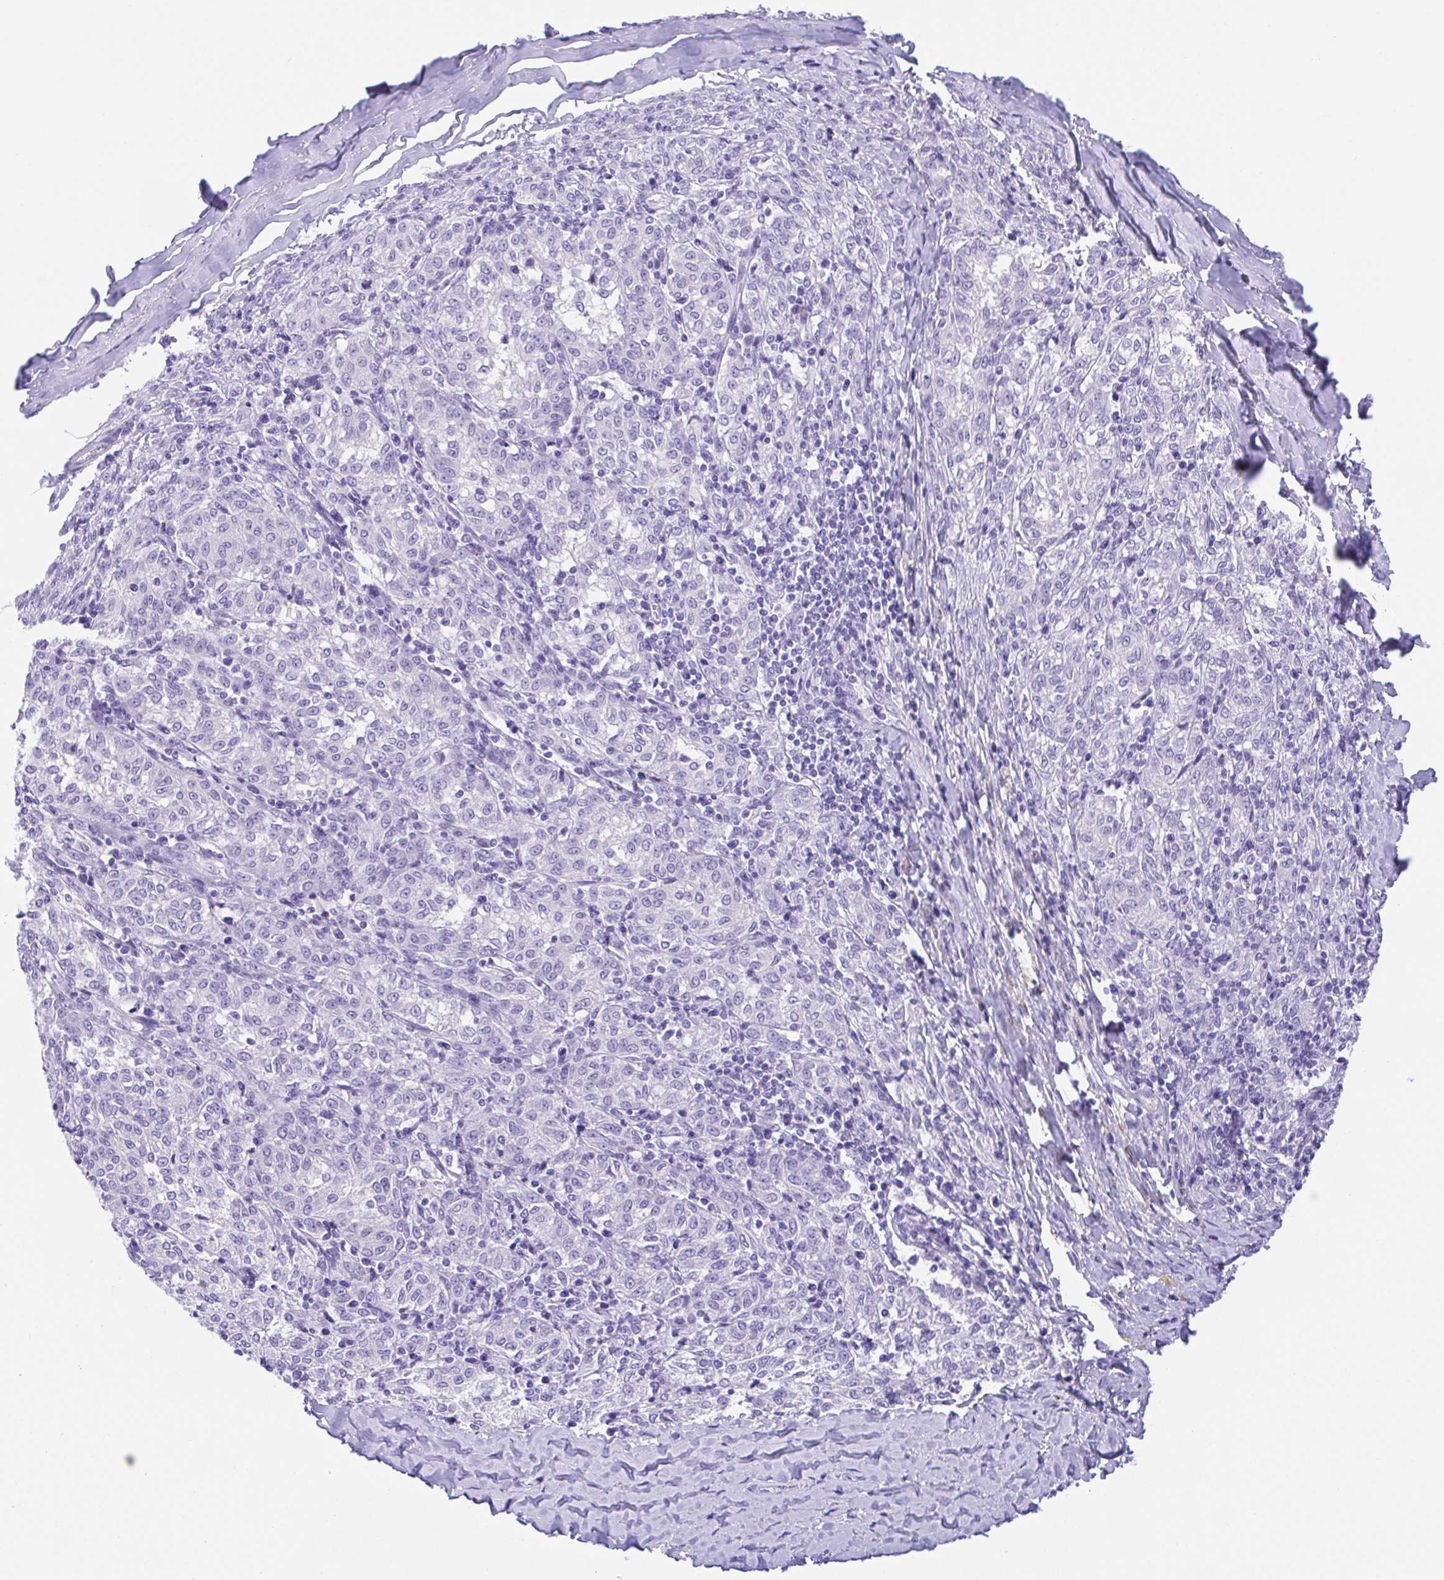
{"staining": {"intensity": "negative", "quantity": "none", "location": "none"}, "tissue": "melanoma", "cell_type": "Tumor cells", "image_type": "cancer", "snomed": [{"axis": "morphology", "description": "Malignant melanoma, NOS"}, {"axis": "topography", "description": "Skin"}], "caption": "DAB (3,3'-diaminobenzidine) immunohistochemical staining of human malignant melanoma displays no significant expression in tumor cells.", "gene": "SPATA4", "patient": {"sex": "female", "age": 72}}